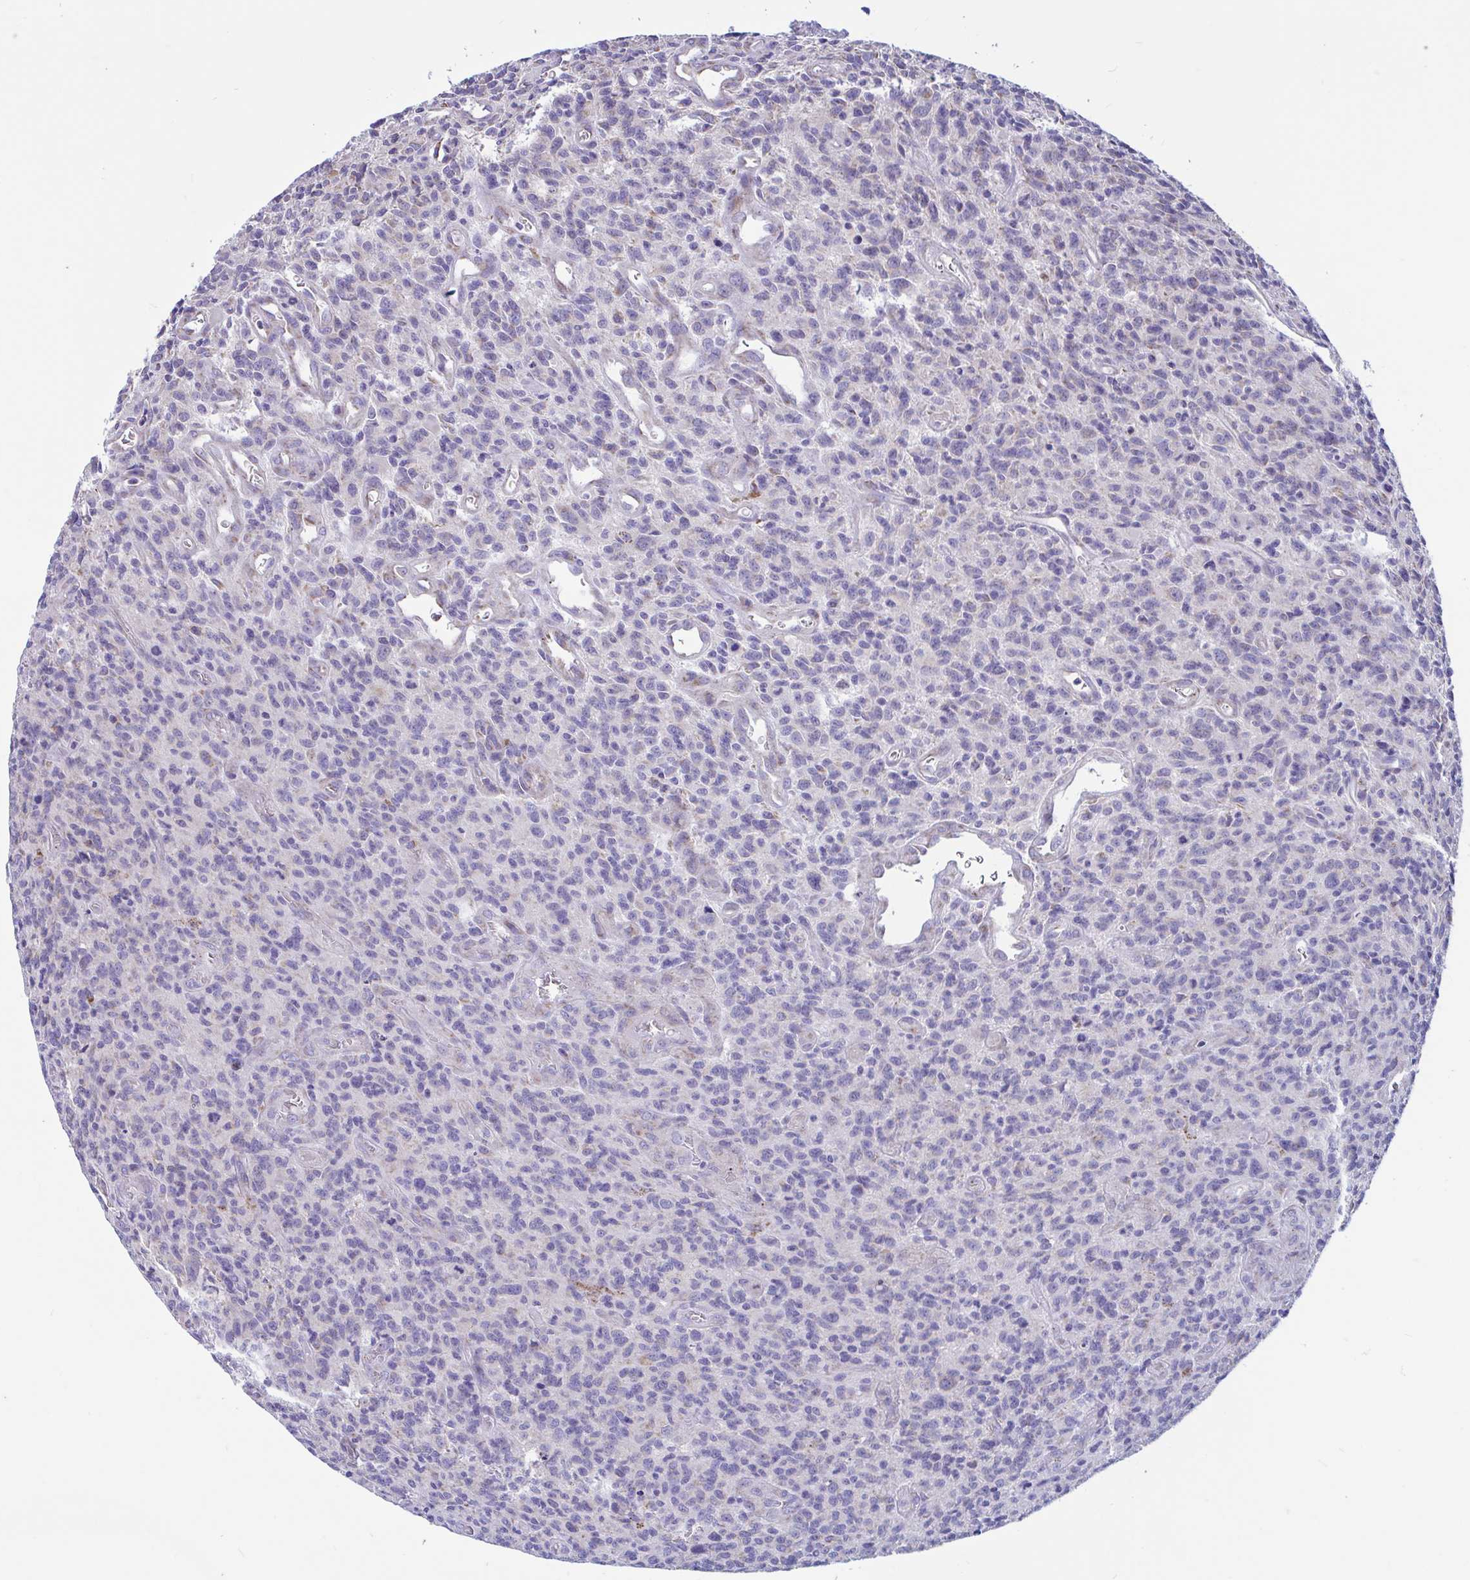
{"staining": {"intensity": "moderate", "quantity": "<25%", "location": "cytoplasmic/membranous"}, "tissue": "glioma", "cell_type": "Tumor cells", "image_type": "cancer", "snomed": [{"axis": "morphology", "description": "Glioma, malignant, High grade"}, {"axis": "topography", "description": "Brain"}], "caption": "Protein expression analysis of human glioma reveals moderate cytoplasmic/membranous staining in approximately <25% of tumor cells.", "gene": "OR13A1", "patient": {"sex": "male", "age": 76}}